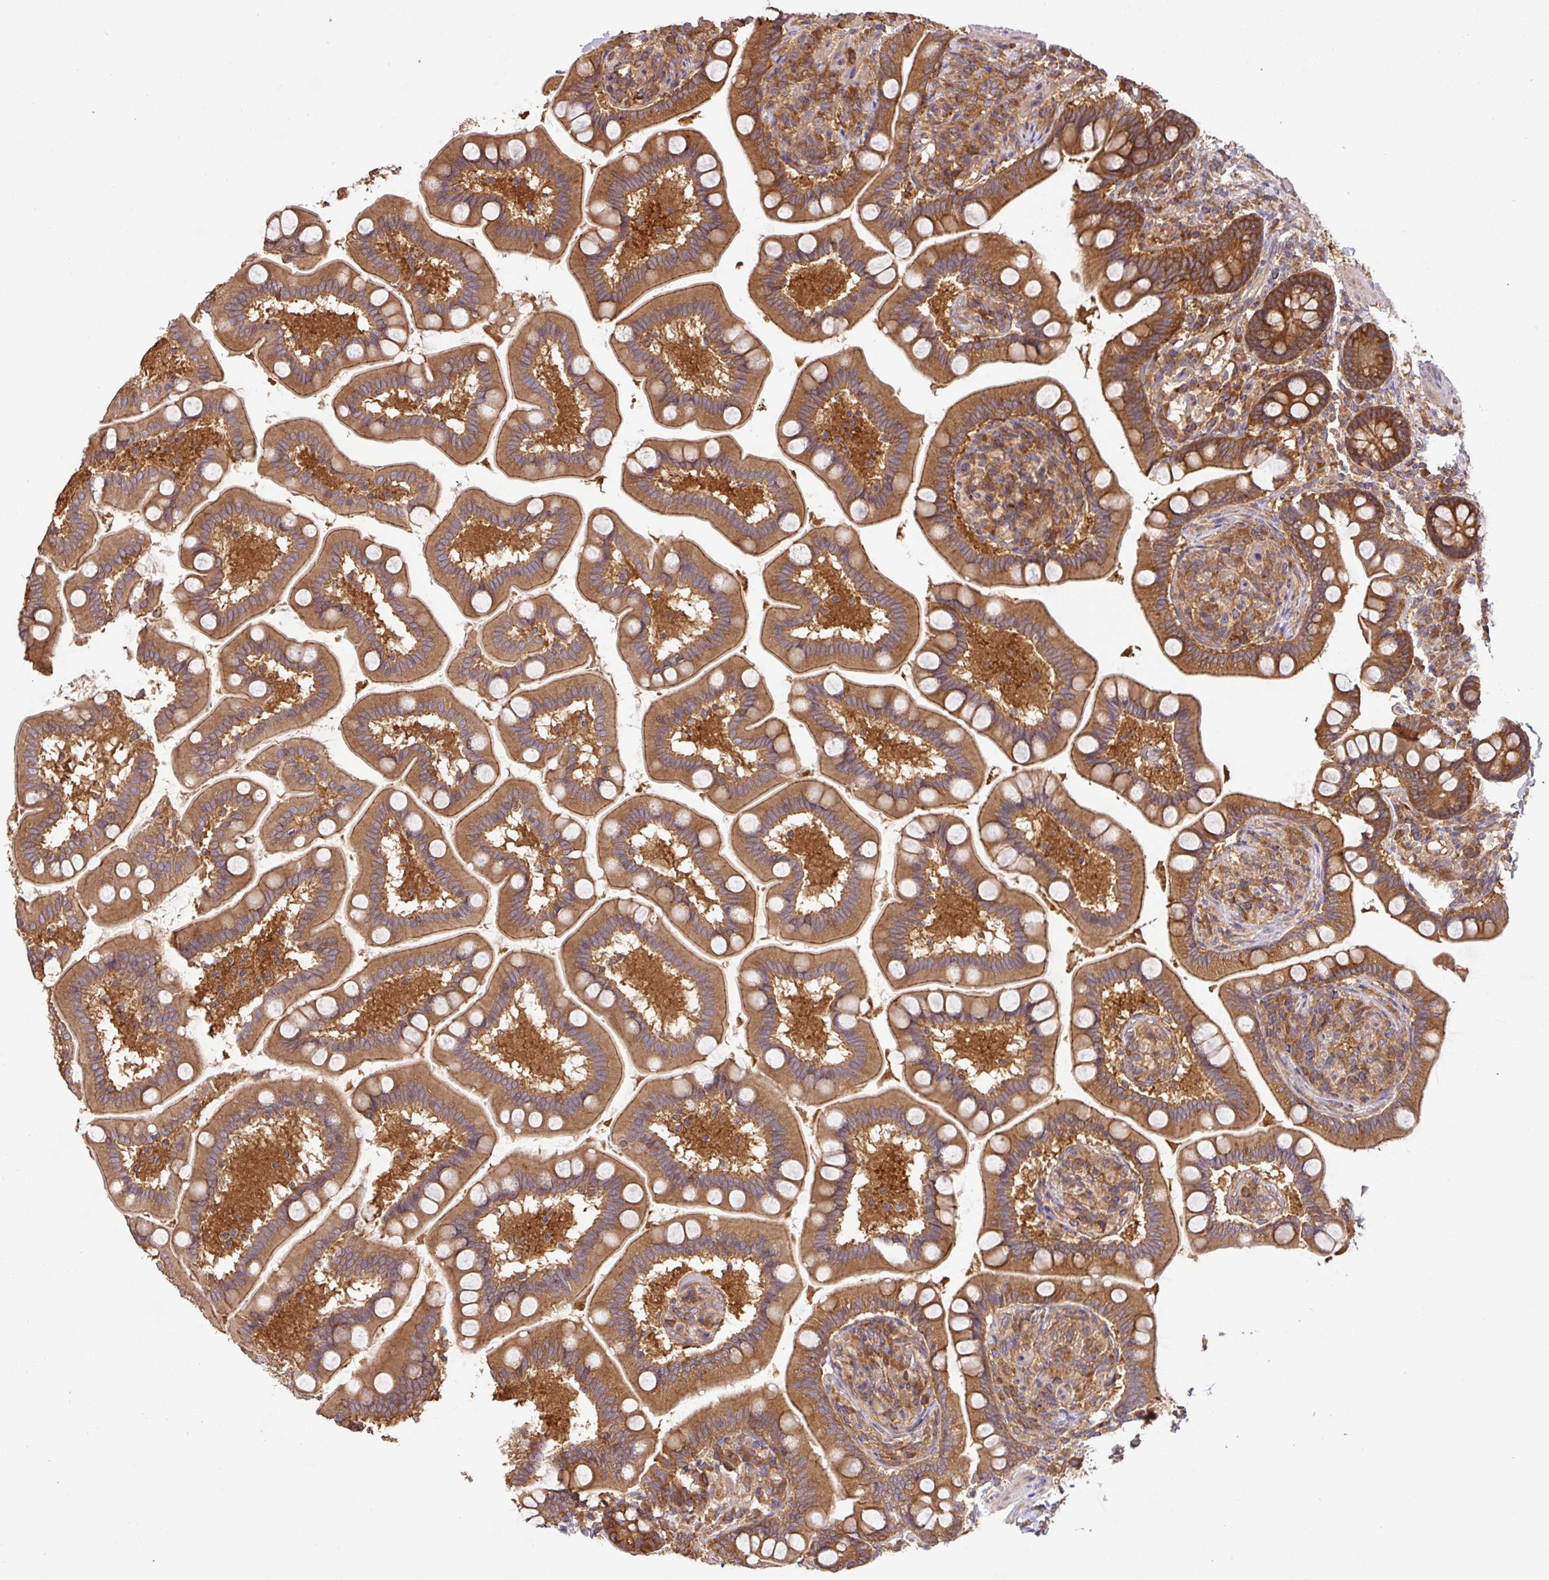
{"staining": {"intensity": "moderate", "quantity": ">75%", "location": "cytoplasmic/membranous"}, "tissue": "small intestine", "cell_type": "Glandular cells", "image_type": "normal", "snomed": [{"axis": "morphology", "description": "Normal tissue, NOS"}, {"axis": "topography", "description": "Small intestine"}], "caption": "Protein staining demonstrates moderate cytoplasmic/membranous staining in about >75% of glandular cells in benign small intestine.", "gene": "GSPT1", "patient": {"sex": "female", "age": 64}}